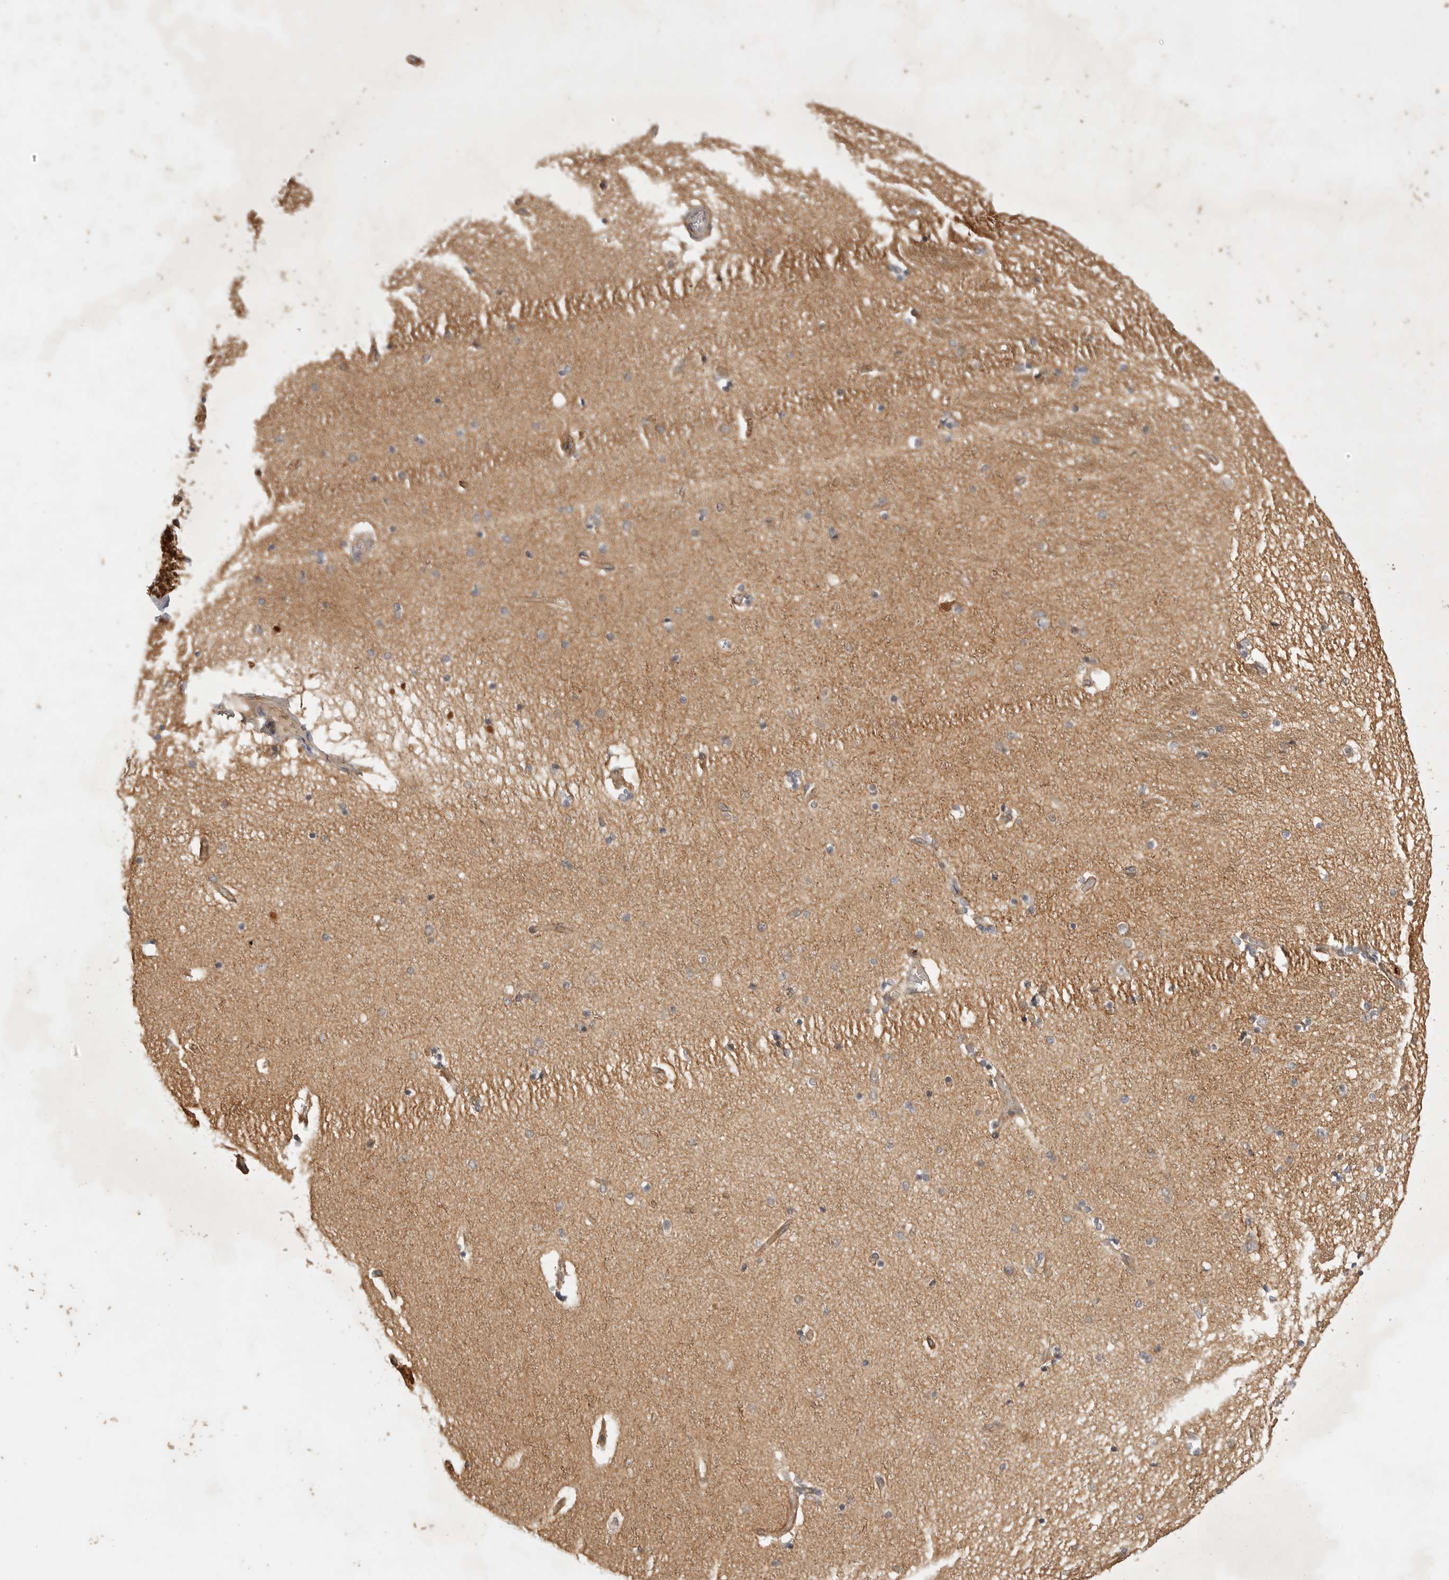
{"staining": {"intensity": "weak", "quantity": "<25%", "location": "cytoplasmic/membranous"}, "tissue": "hippocampus", "cell_type": "Glial cells", "image_type": "normal", "snomed": [{"axis": "morphology", "description": "Normal tissue, NOS"}, {"axis": "topography", "description": "Hippocampus"}], "caption": "Hippocampus was stained to show a protein in brown. There is no significant staining in glial cells. (Immunohistochemistry (ihc), brightfield microscopy, high magnification).", "gene": "ZNF232", "patient": {"sex": "female", "age": 54}}